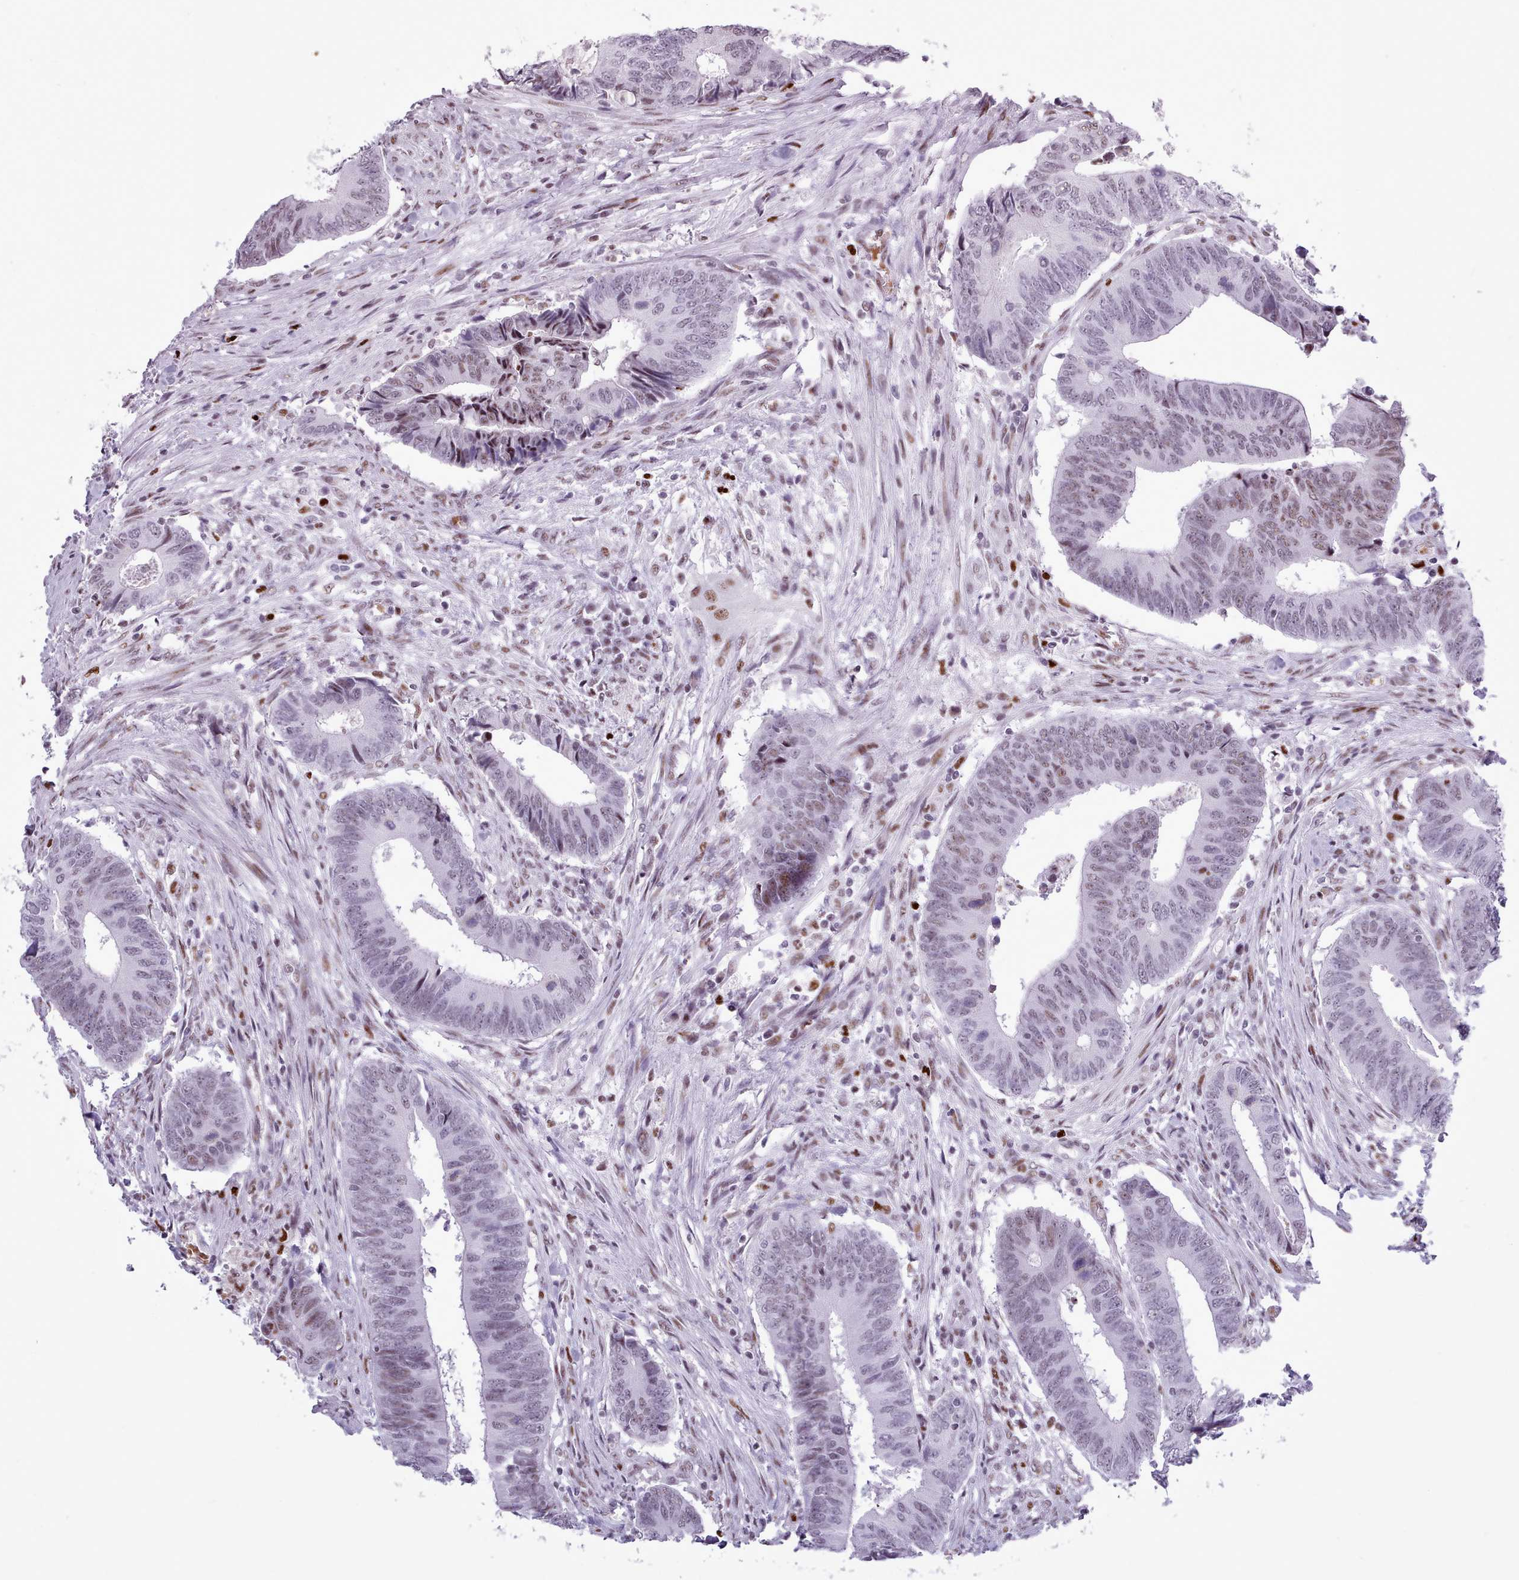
{"staining": {"intensity": "weak", "quantity": "25%-75%", "location": "nuclear"}, "tissue": "colorectal cancer", "cell_type": "Tumor cells", "image_type": "cancer", "snomed": [{"axis": "morphology", "description": "Adenocarcinoma, NOS"}, {"axis": "topography", "description": "Colon"}], "caption": "Immunohistochemistry (IHC) (DAB) staining of colorectal cancer (adenocarcinoma) shows weak nuclear protein expression in approximately 25%-75% of tumor cells.", "gene": "SRSF4", "patient": {"sex": "male", "age": 87}}